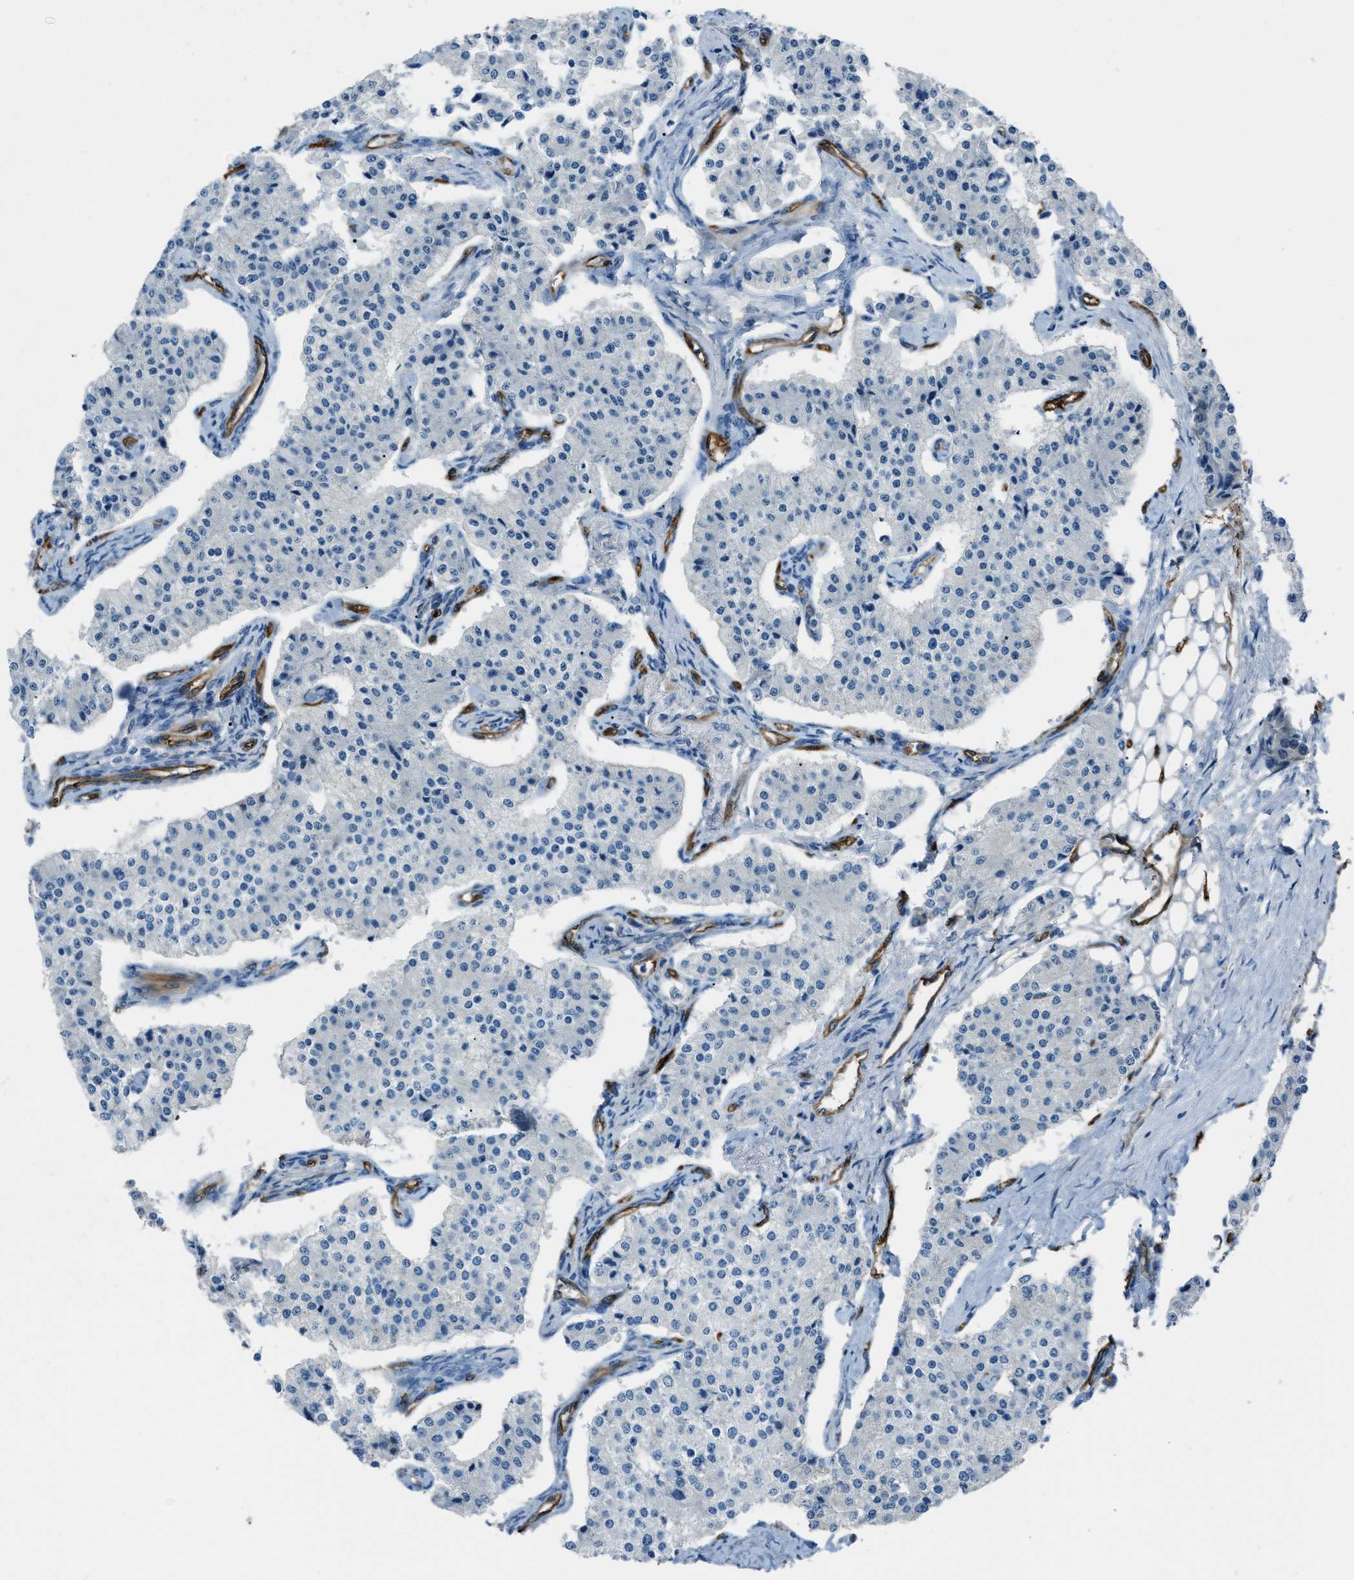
{"staining": {"intensity": "negative", "quantity": "none", "location": "none"}, "tissue": "carcinoid", "cell_type": "Tumor cells", "image_type": "cancer", "snomed": [{"axis": "morphology", "description": "Carcinoid, malignant, NOS"}, {"axis": "topography", "description": "Colon"}], "caption": "Immunohistochemistry (IHC) histopathology image of human carcinoid stained for a protein (brown), which shows no expression in tumor cells.", "gene": "SLC22A15", "patient": {"sex": "female", "age": 52}}